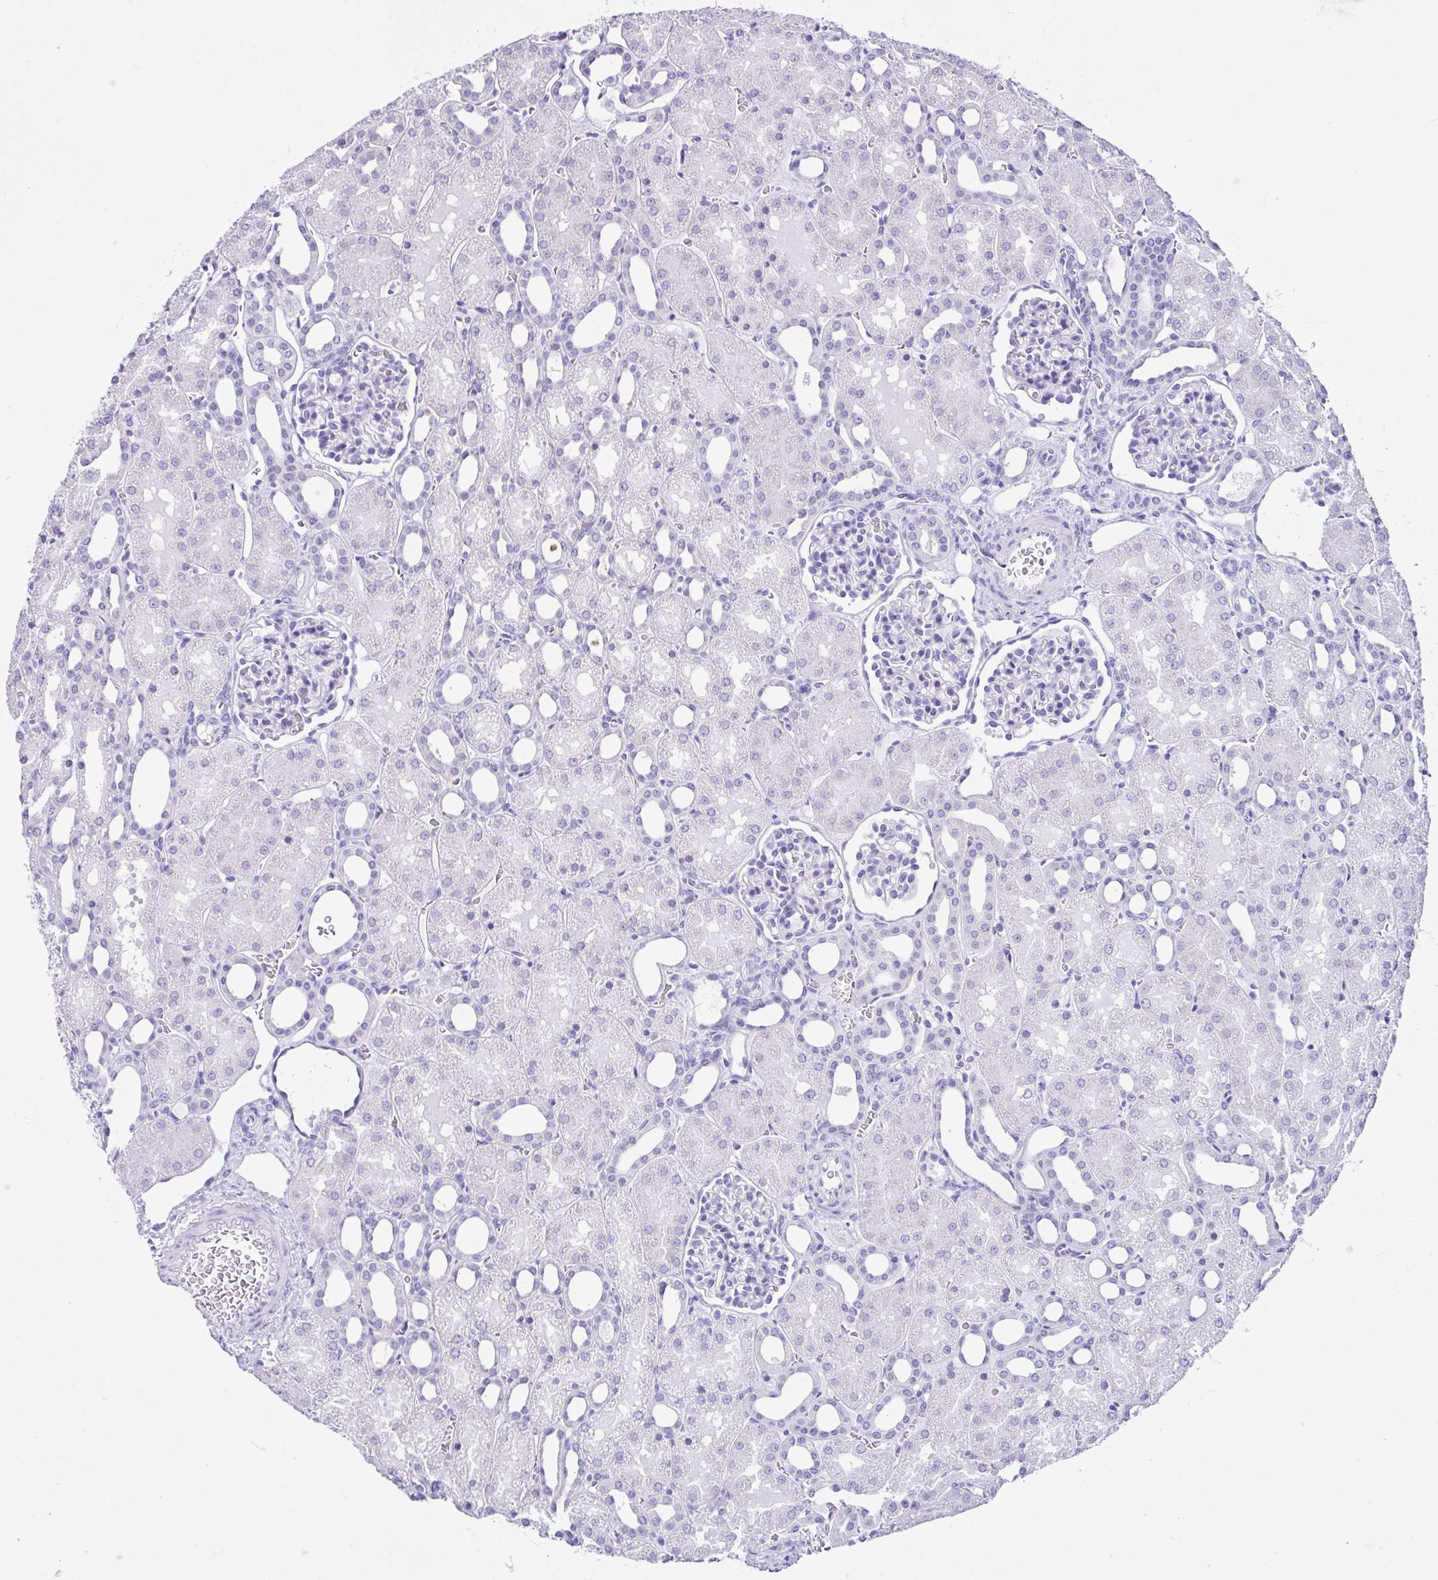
{"staining": {"intensity": "negative", "quantity": "none", "location": "none"}, "tissue": "kidney", "cell_type": "Cells in glomeruli", "image_type": "normal", "snomed": [{"axis": "morphology", "description": "Normal tissue, NOS"}, {"axis": "topography", "description": "Kidney"}], "caption": "IHC of unremarkable kidney exhibits no expression in cells in glomeruli.", "gene": "LGALS4", "patient": {"sex": "male", "age": 2}}